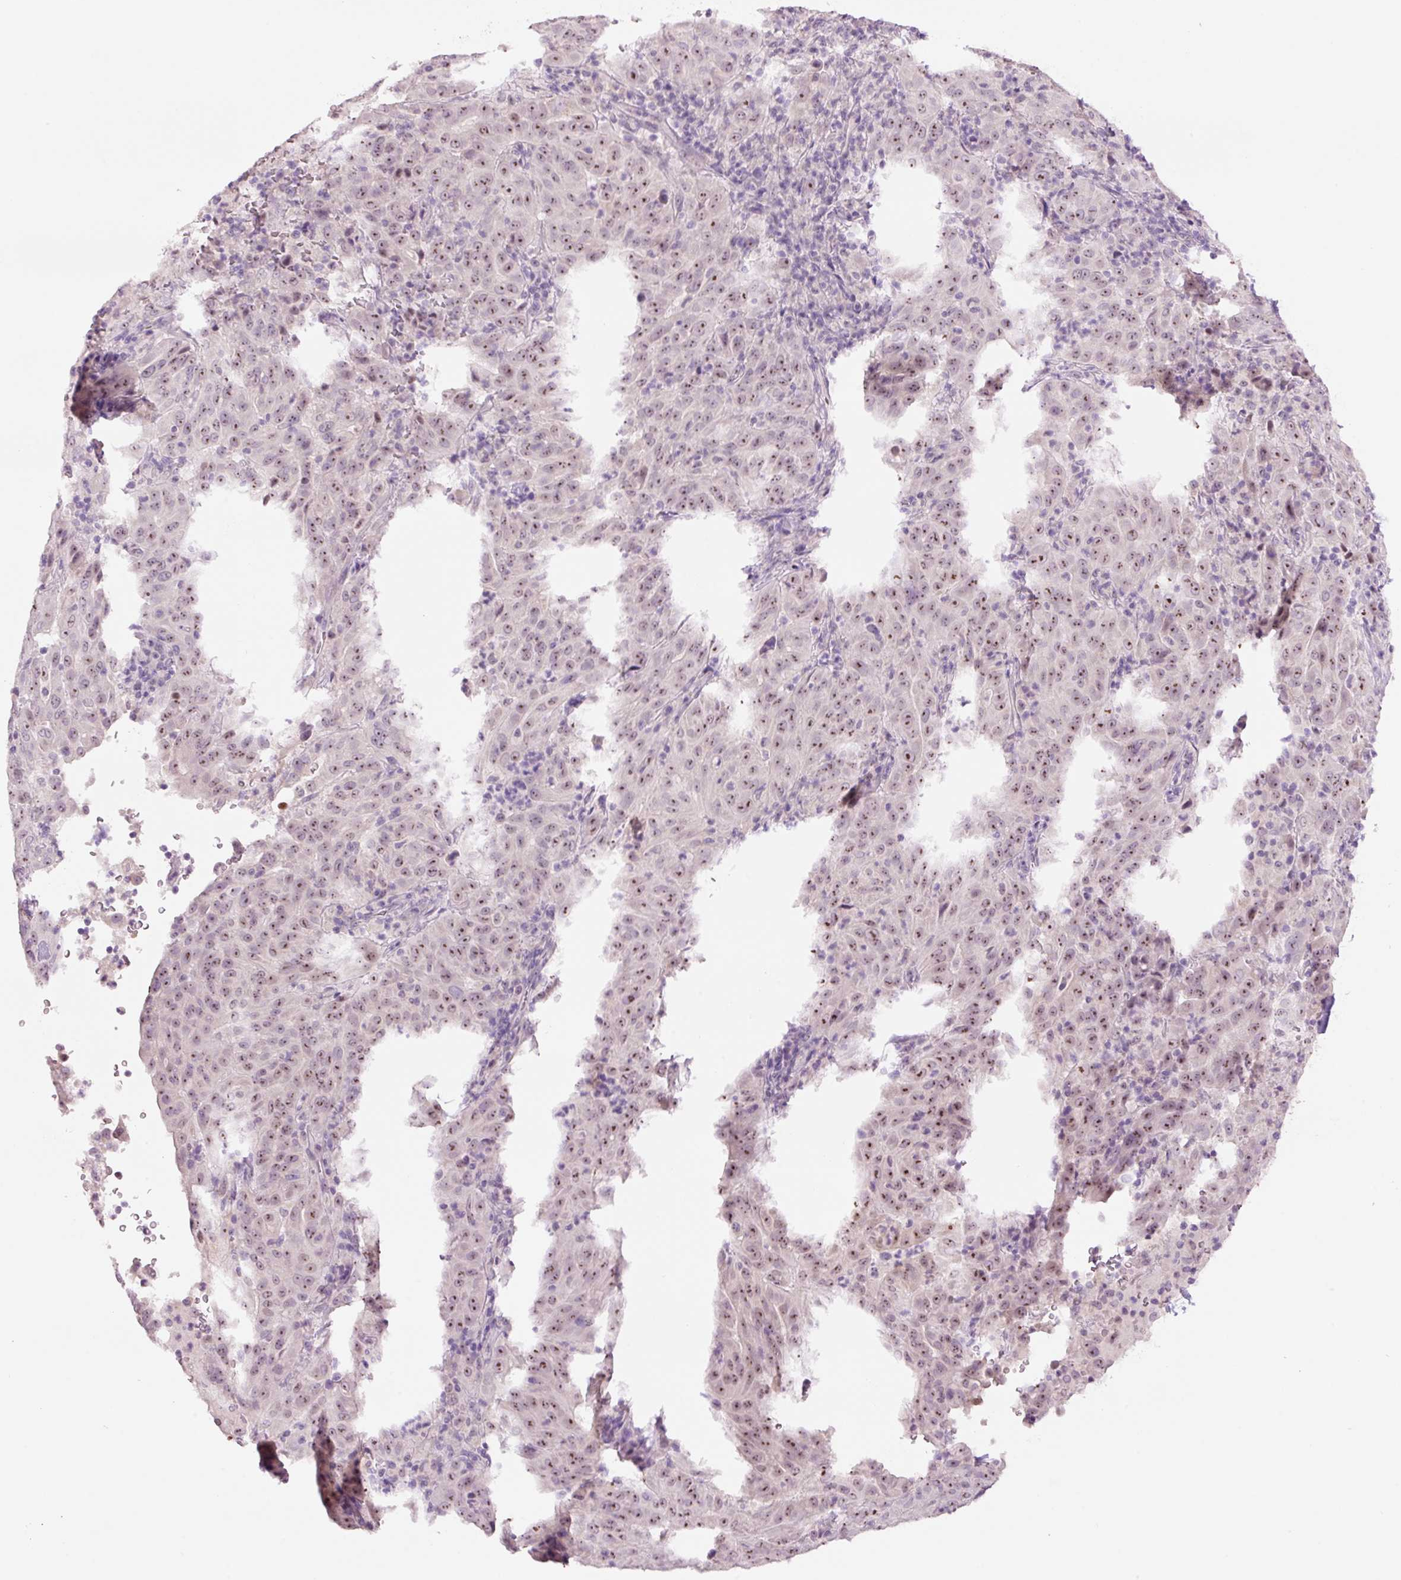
{"staining": {"intensity": "moderate", "quantity": ">75%", "location": "nuclear"}, "tissue": "pancreatic cancer", "cell_type": "Tumor cells", "image_type": "cancer", "snomed": [{"axis": "morphology", "description": "Adenocarcinoma, NOS"}, {"axis": "topography", "description": "Pancreas"}], "caption": "A brown stain labels moderate nuclear positivity of a protein in human pancreatic cancer (adenocarcinoma) tumor cells. Nuclei are stained in blue.", "gene": "GCG", "patient": {"sex": "male", "age": 63}}